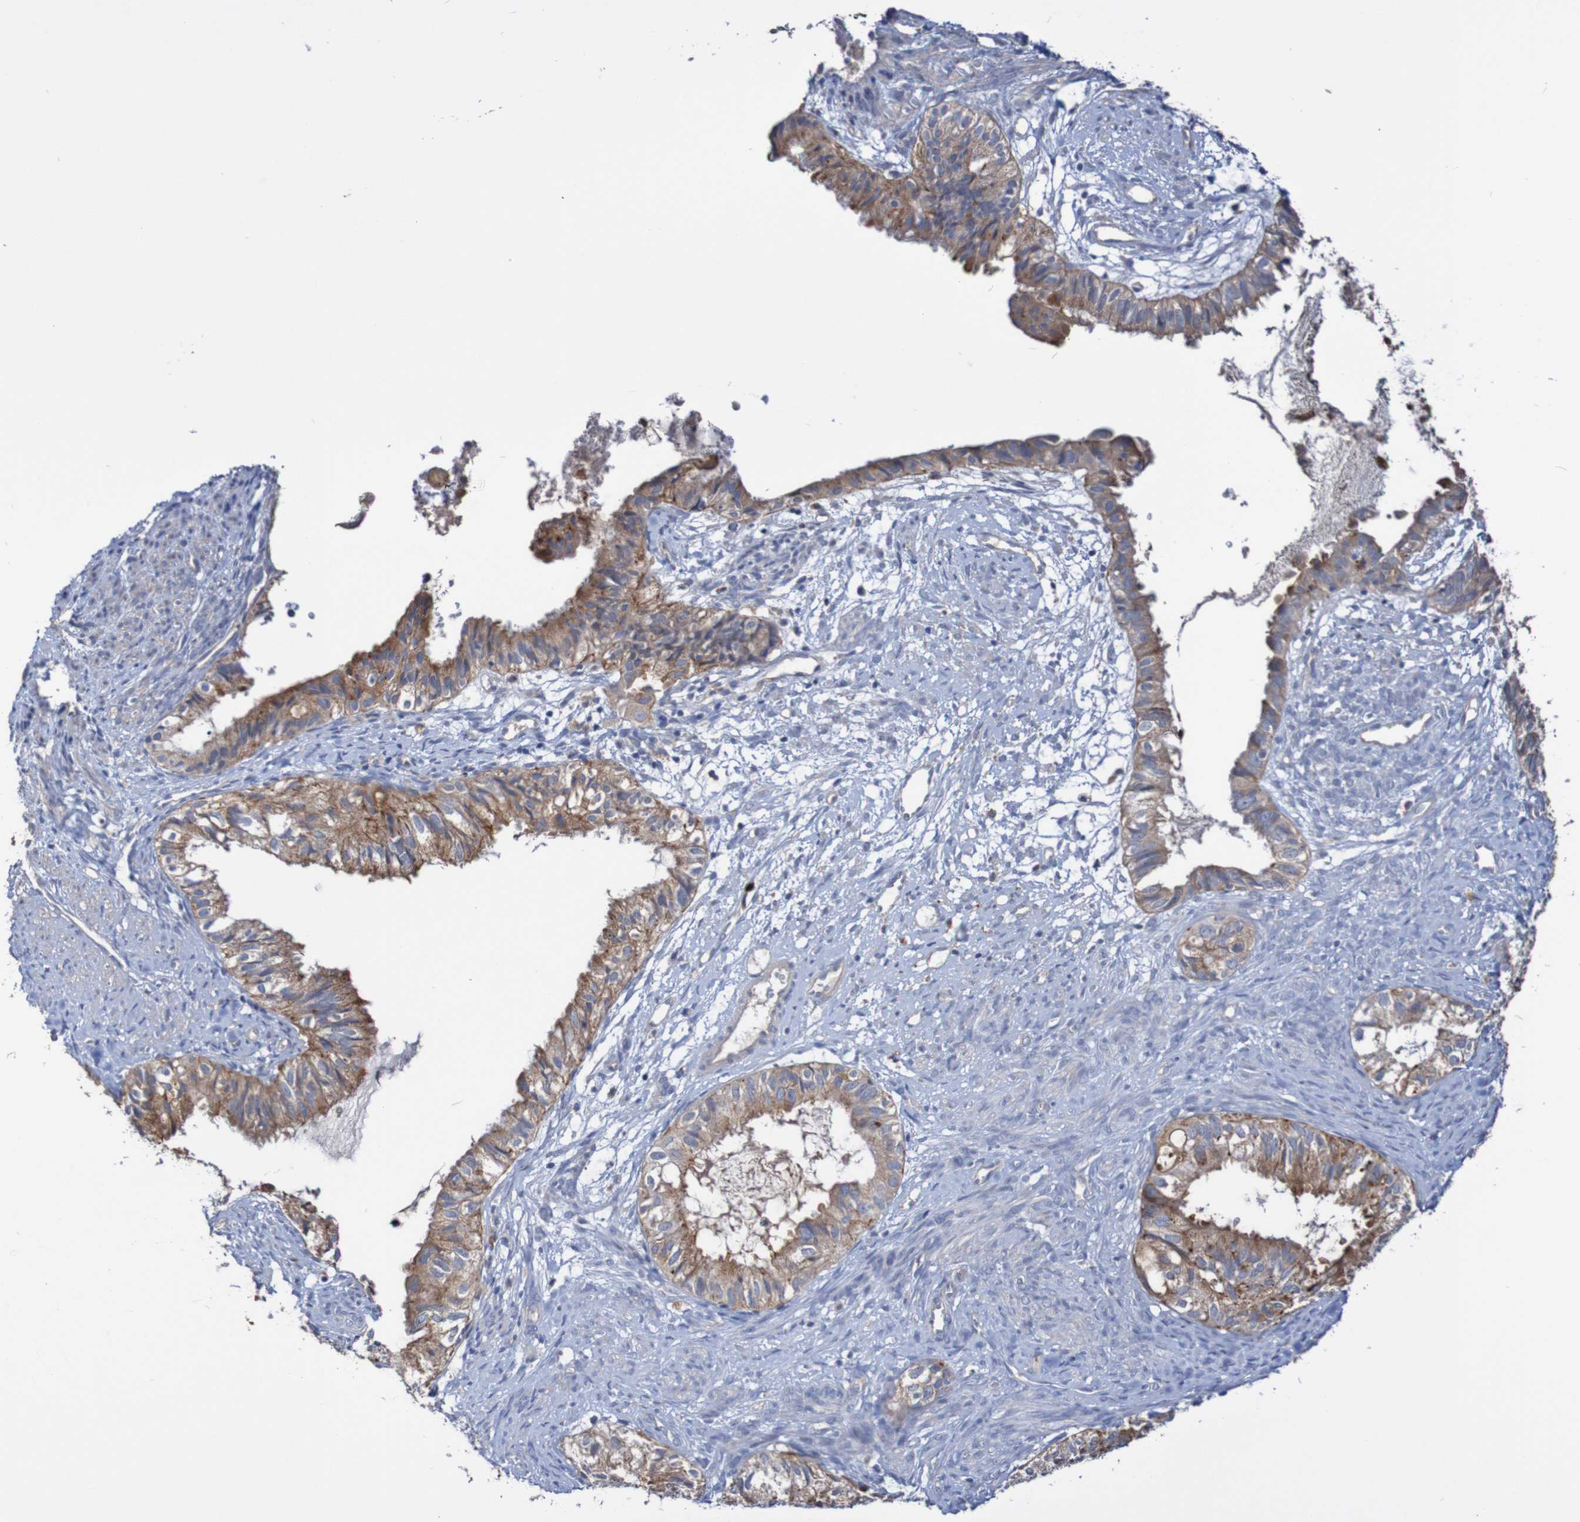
{"staining": {"intensity": "moderate", "quantity": ">75%", "location": "cytoplasmic/membranous"}, "tissue": "cervical cancer", "cell_type": "Tumor cells", "image_type": "cancer", "snomed": [{"axis": "morphology", "description": "Normal tissue, NOS"}, {"axis": "morphology", "description": "Adenocarcinoma, NOS"}, {"axis": "topography", "description": "Cervix"}, {"axis": "topography", "description": "Endometrium"}], "caption": "This image displays immunohistochemistry (IHC) staining of adenocarcinoma (cervical), with medium moderate cytoplasmic/membranous expression in approximately >75% of tumor cells.", "gene": "PHYH", "patient": {"sex": "female", "age": 86}}